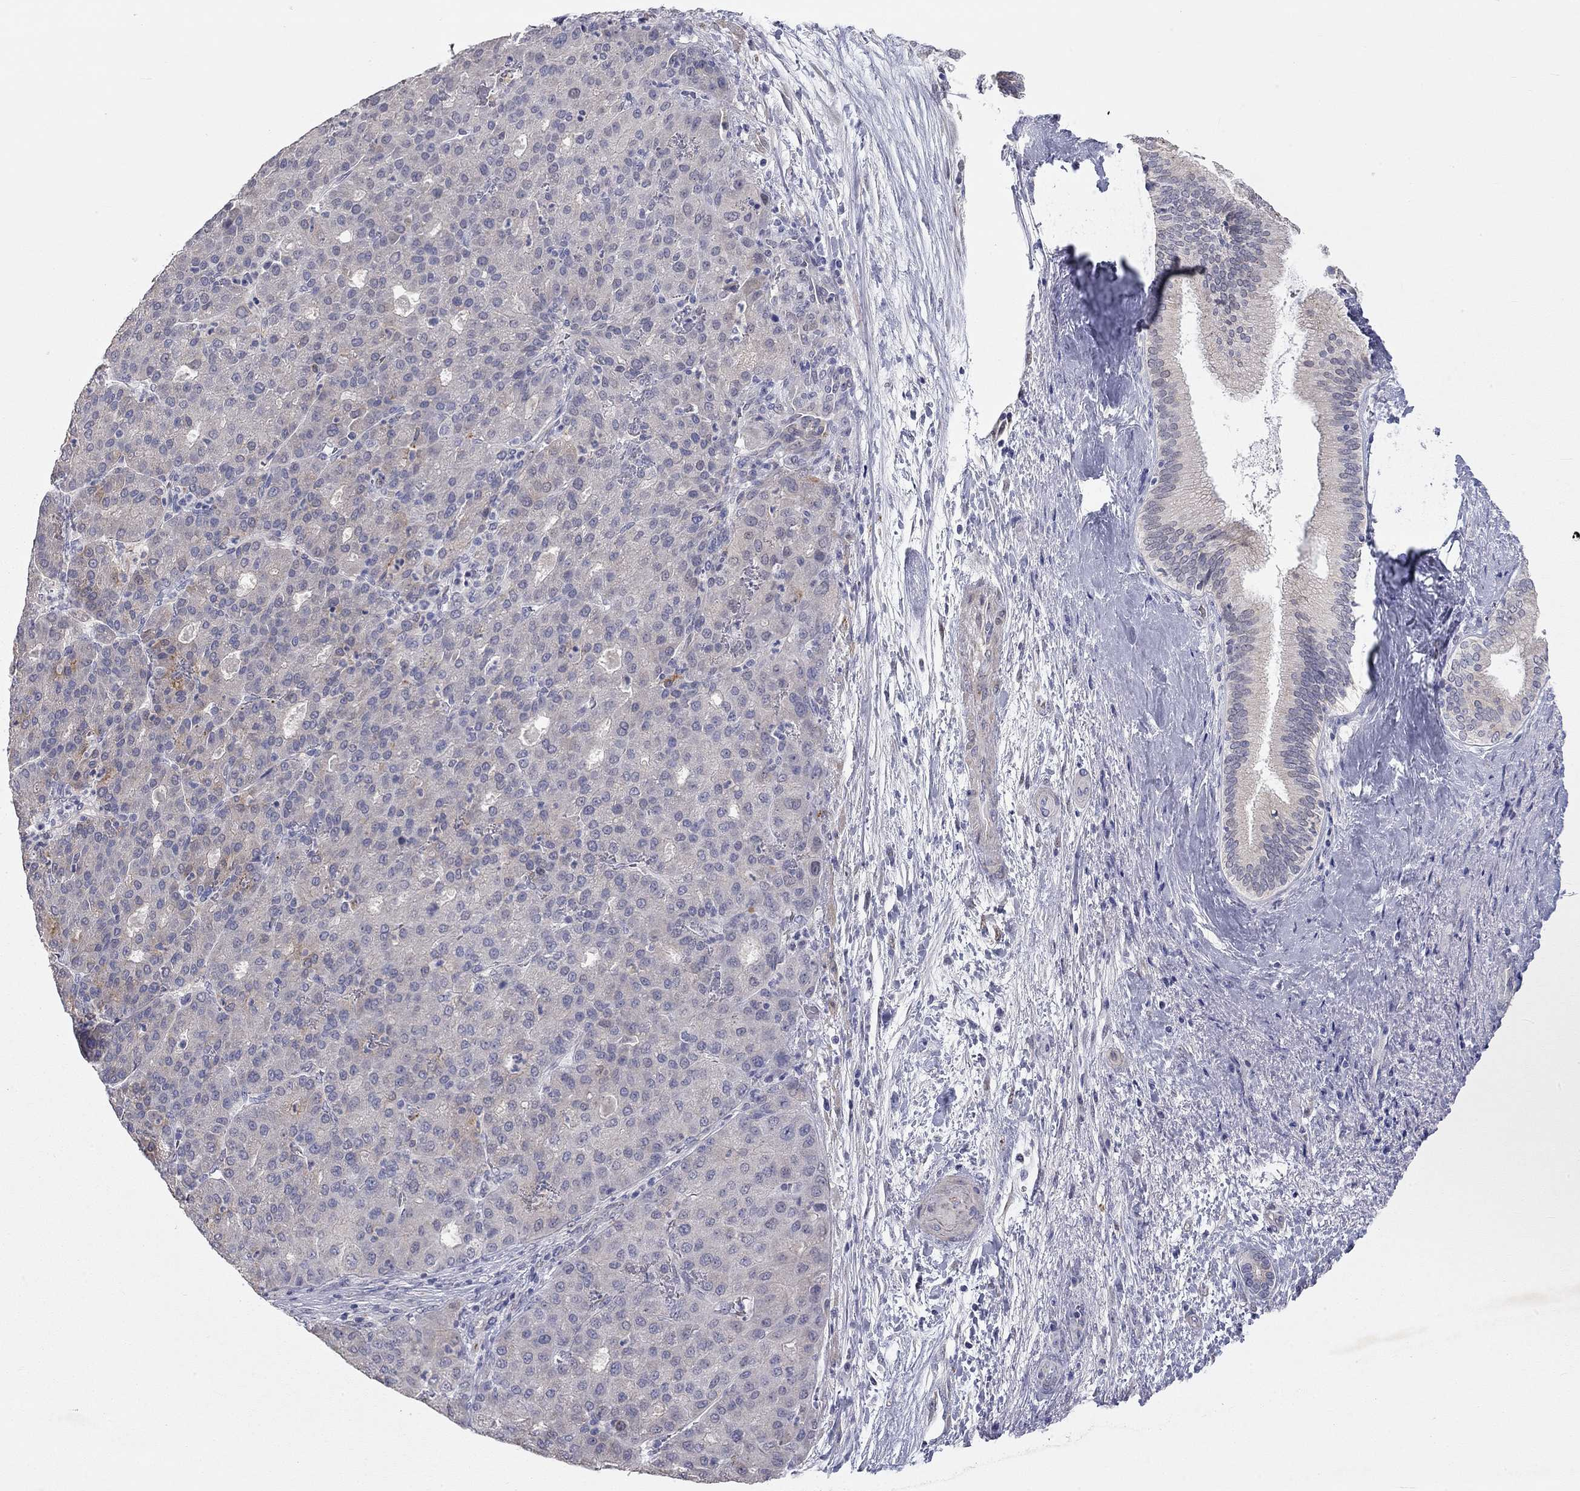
{"staining": {"intensity": "weak", "quantity": "<25%", "location": "cytoplasmic/membranous"}, "tissue": "liver cancer", "cell_type": "Tumor cells", "image_type": "cancer", "snomed": [{"axis": "morphology", "description": "Carcinoma, Hepatocellular, NOS"}, {"axis": "topography", "description": "Liver"}], "caption": "Tumor cells are negative for protein expression in human liver hepatocellular carcinoma.", "gene": "PAPSS2", "patient": {"sex": "male", "age": 65}}